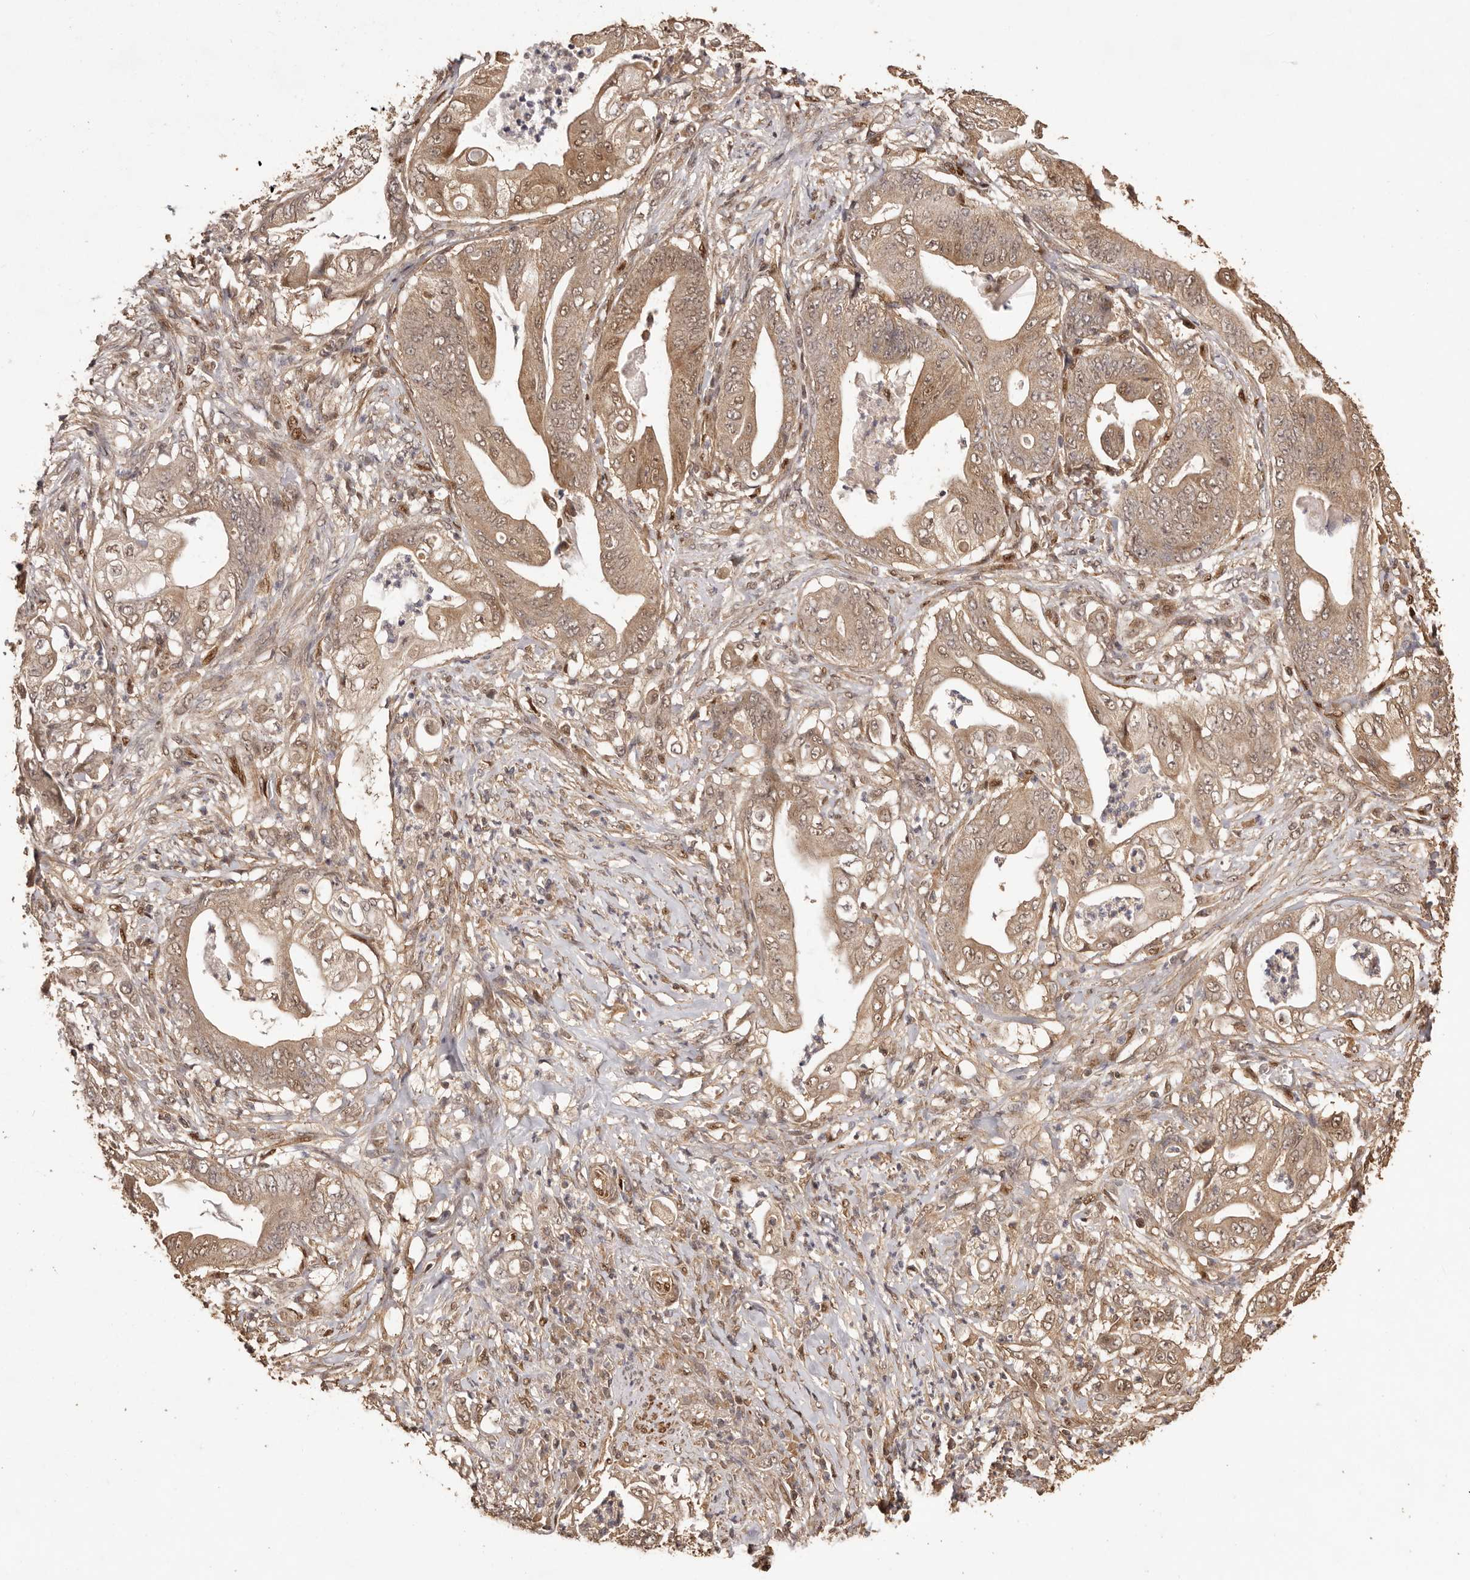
{"staining": {"intensity": "weak", "quantity": ">75%", "location": "cytoplasmic/membranous,nuclear"}, "tissue": "stomach cancer", "cell_type": "Tumor cells", "image_type": "cancer", "snomed": [{"axis": "morphology", "description": "Adenocarcinoma, NOS"}, {"axis": "topography", "description": "Stomach"}], "caption": "A photomicrograph showing weak cytoplasmic/membranous and nuclear expression in about >75% of tumor cells in stomach cancer, as visualized by brown immunohistochemical staining.", "gene": "UBR2", "patient": {"sex": "female", "age": 73}}